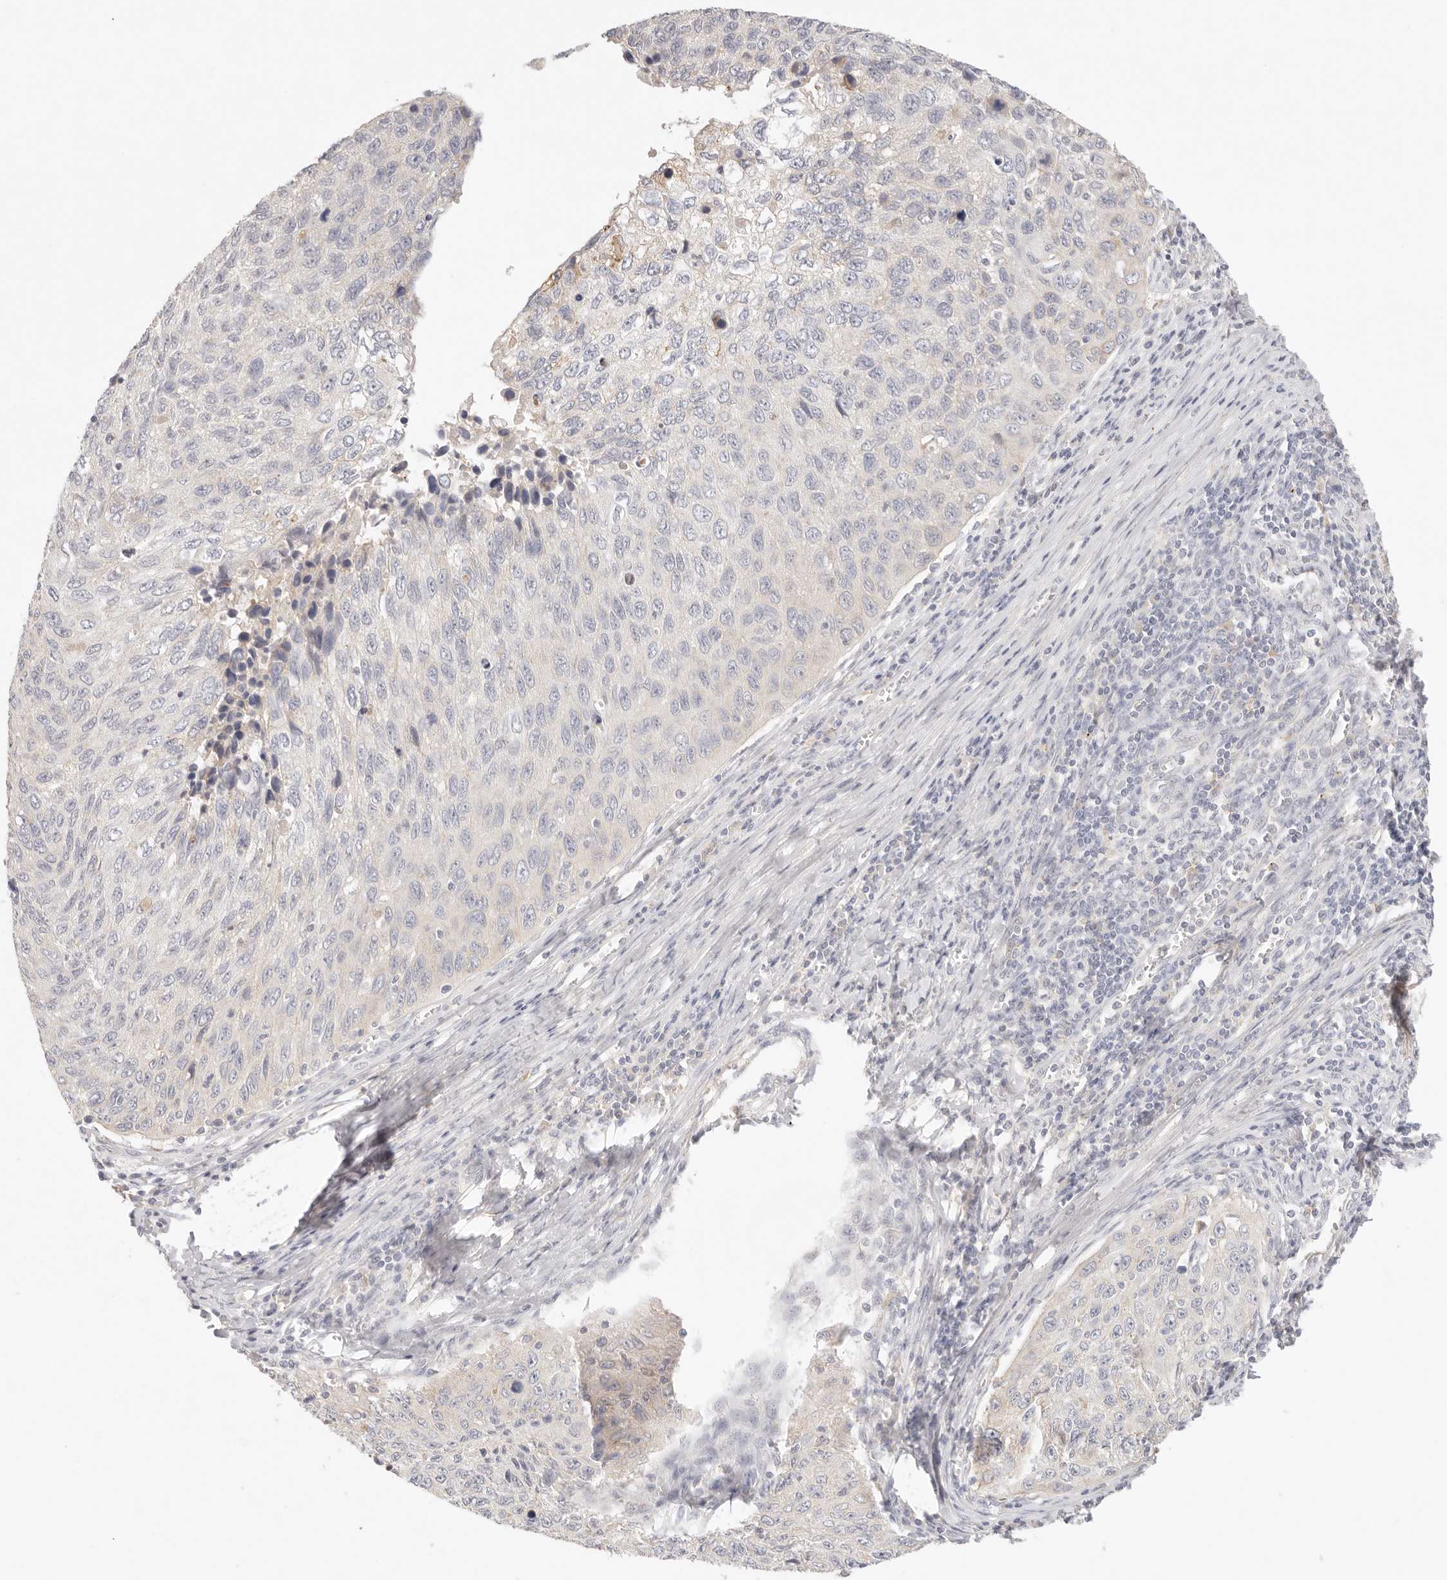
{"staining": {"intensity": "negative", "quantity": "none", "location": "none"}, "tissue": "cervical cancer", "cell_type": "Tumor cells", "image_type": "cancer", "snomed": [{"axis": "morphology", "description": "Squamous cell carcinoma, NOS"}, {"axis": "topography", "description": "Cervix"}], "caption": "A photomicrograph of cervical cancer stained for a protein reveals no brown staining in tumor cells. (Stains: DAB immunohistochemistry with hematoxylin counter stain, Microscopy: brightfield microscopy at high magnification).", "gene": "CEP120", "patient": {"sex": "female", "age": 53}}